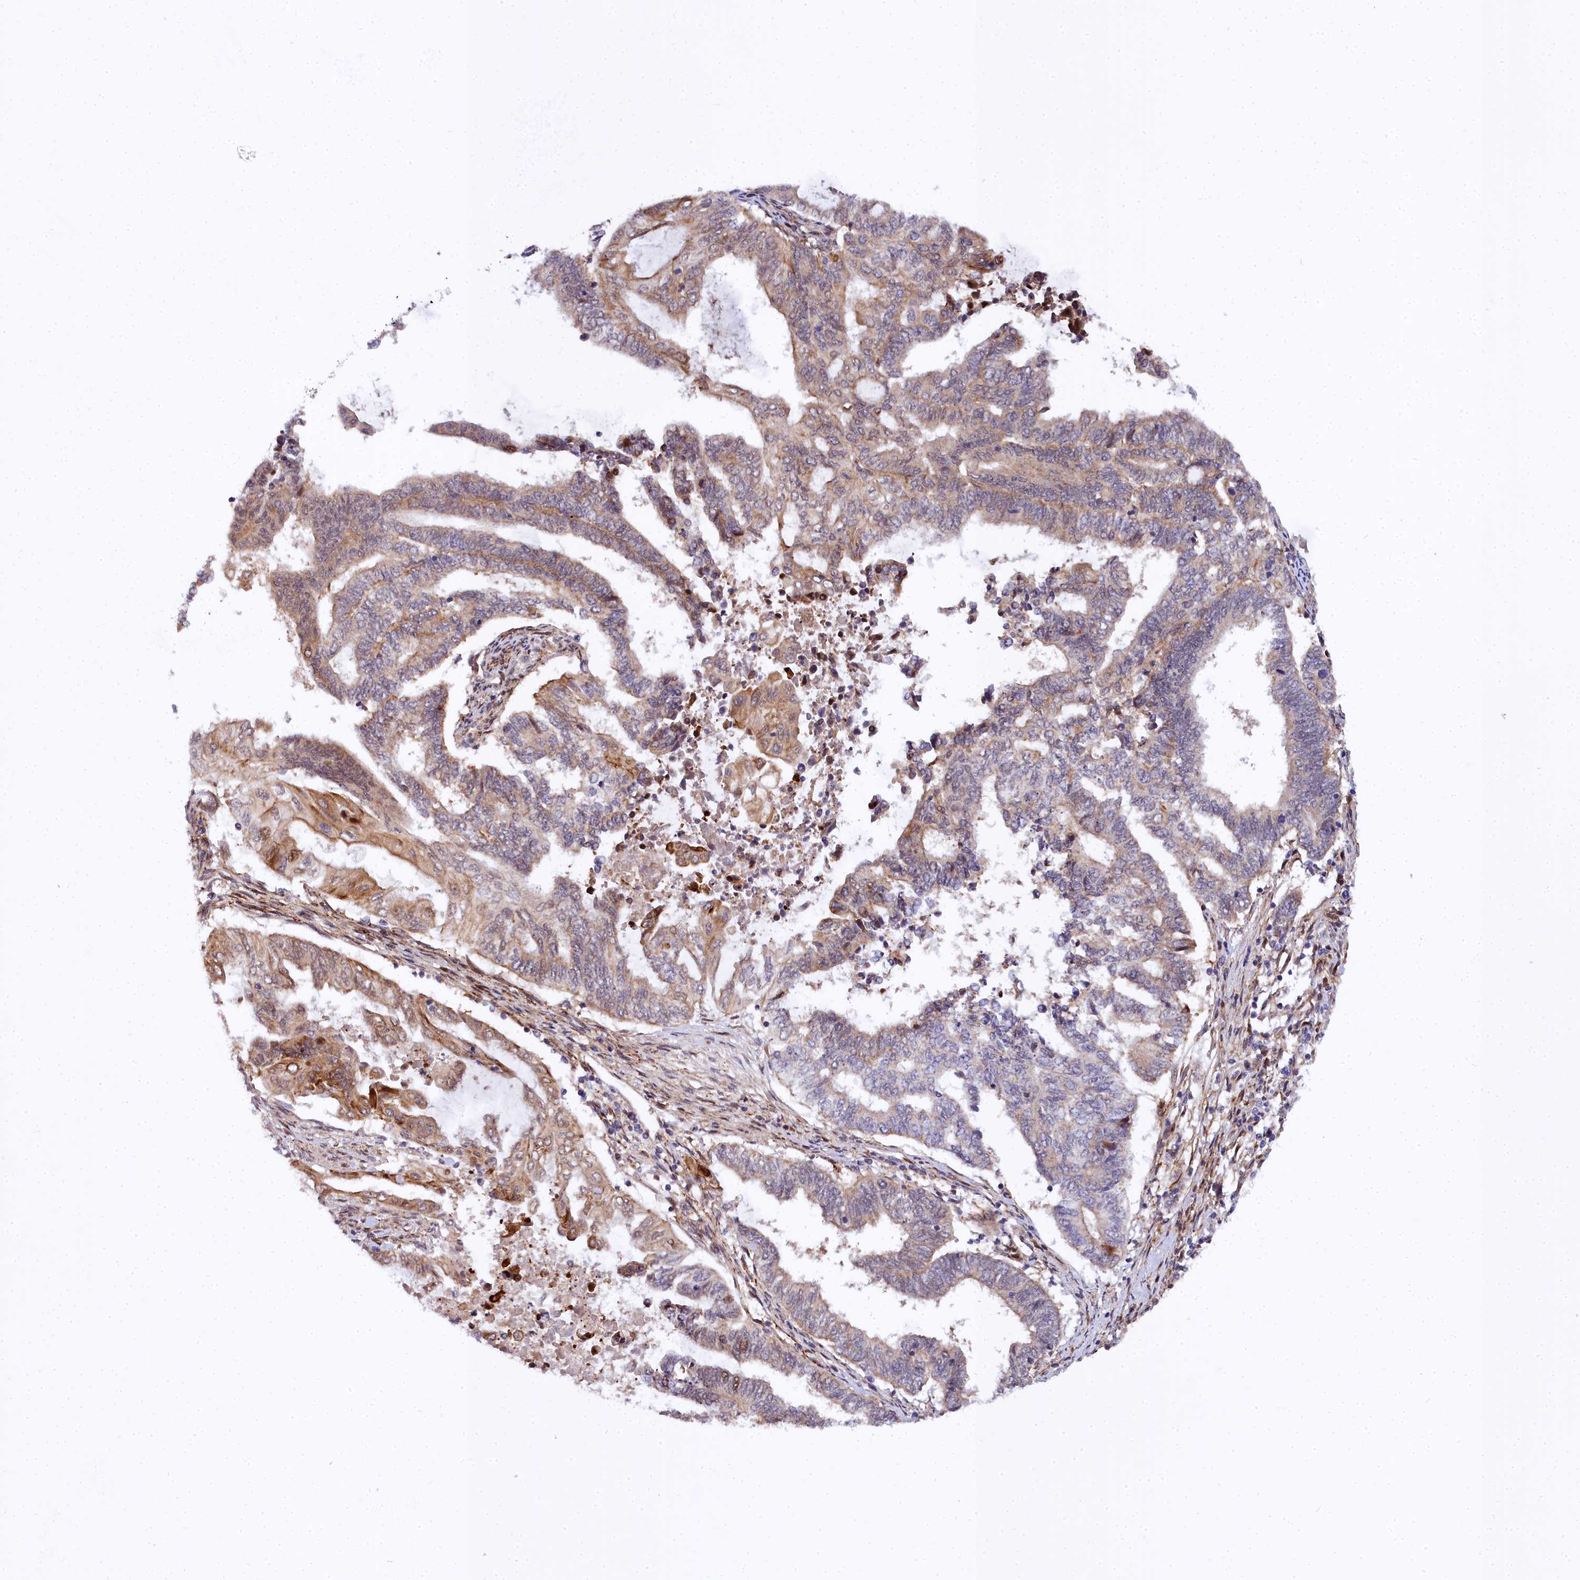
{"staining": {"intensity": "moderate", "quantity": "25%-75%", "location": "cytoplasmic/membranous"}, "tissue": "endometrial cancer", "cell_type": "Tumor cells", "image_type": "cancer", "snomed": [{"axis": "morphology", "description": "Adenocarcinoma, NOS"}, {"axis": "topography", "description": "Uterus"}, {"axis": "topography", "description": "Endometrium"}], "caption": "A brown stain labels moderate cytoplasmic/membranous staining of a protein in human adenocarcinoma (endometrial) tumor cells.", "gene": "MRPS11", "patient": {"sex": "female", "age": 70}}